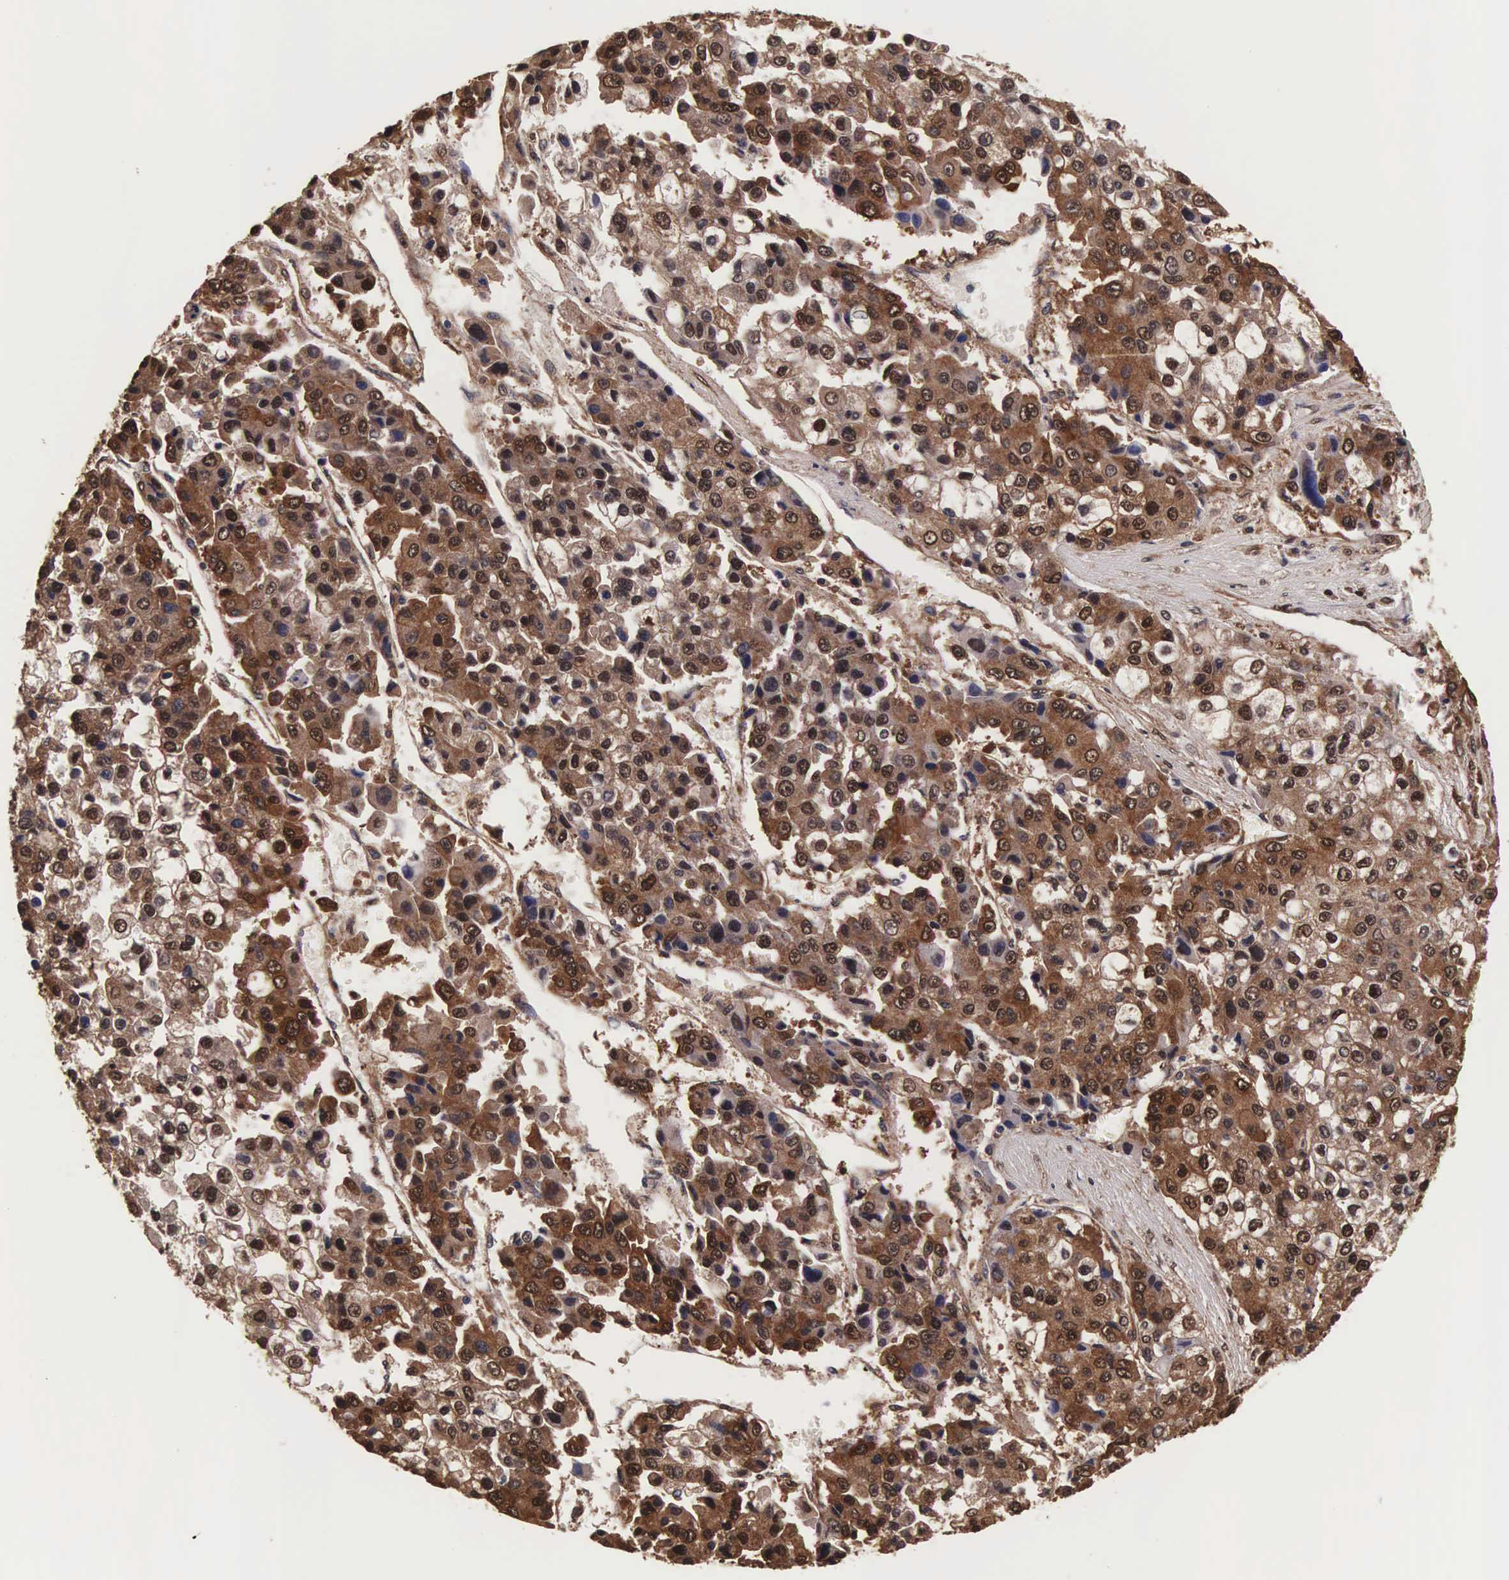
{"staining": {"intensity": "strong", "quantity": ">75%", "location": "cytoplasmic/membranous,nuclear"}, "tissue": "liver cancer", "cell_type": "Tumor cells", "image_type": "cancer", "snomed": [{"axis": "morphology", "description": "Carcinoma, Hepatocellular, NOS"}, {"axis": "topography", "description": "Liver"}], "caption": "DAB immunohistochemical staining of human liver cancer demonstrates strong cytoplasmic/membranous and nuclear protein expression in approximately >75% of tumor cells.", "gene": "TECPR2", "patient": {"sex": "female", "age": 66}}